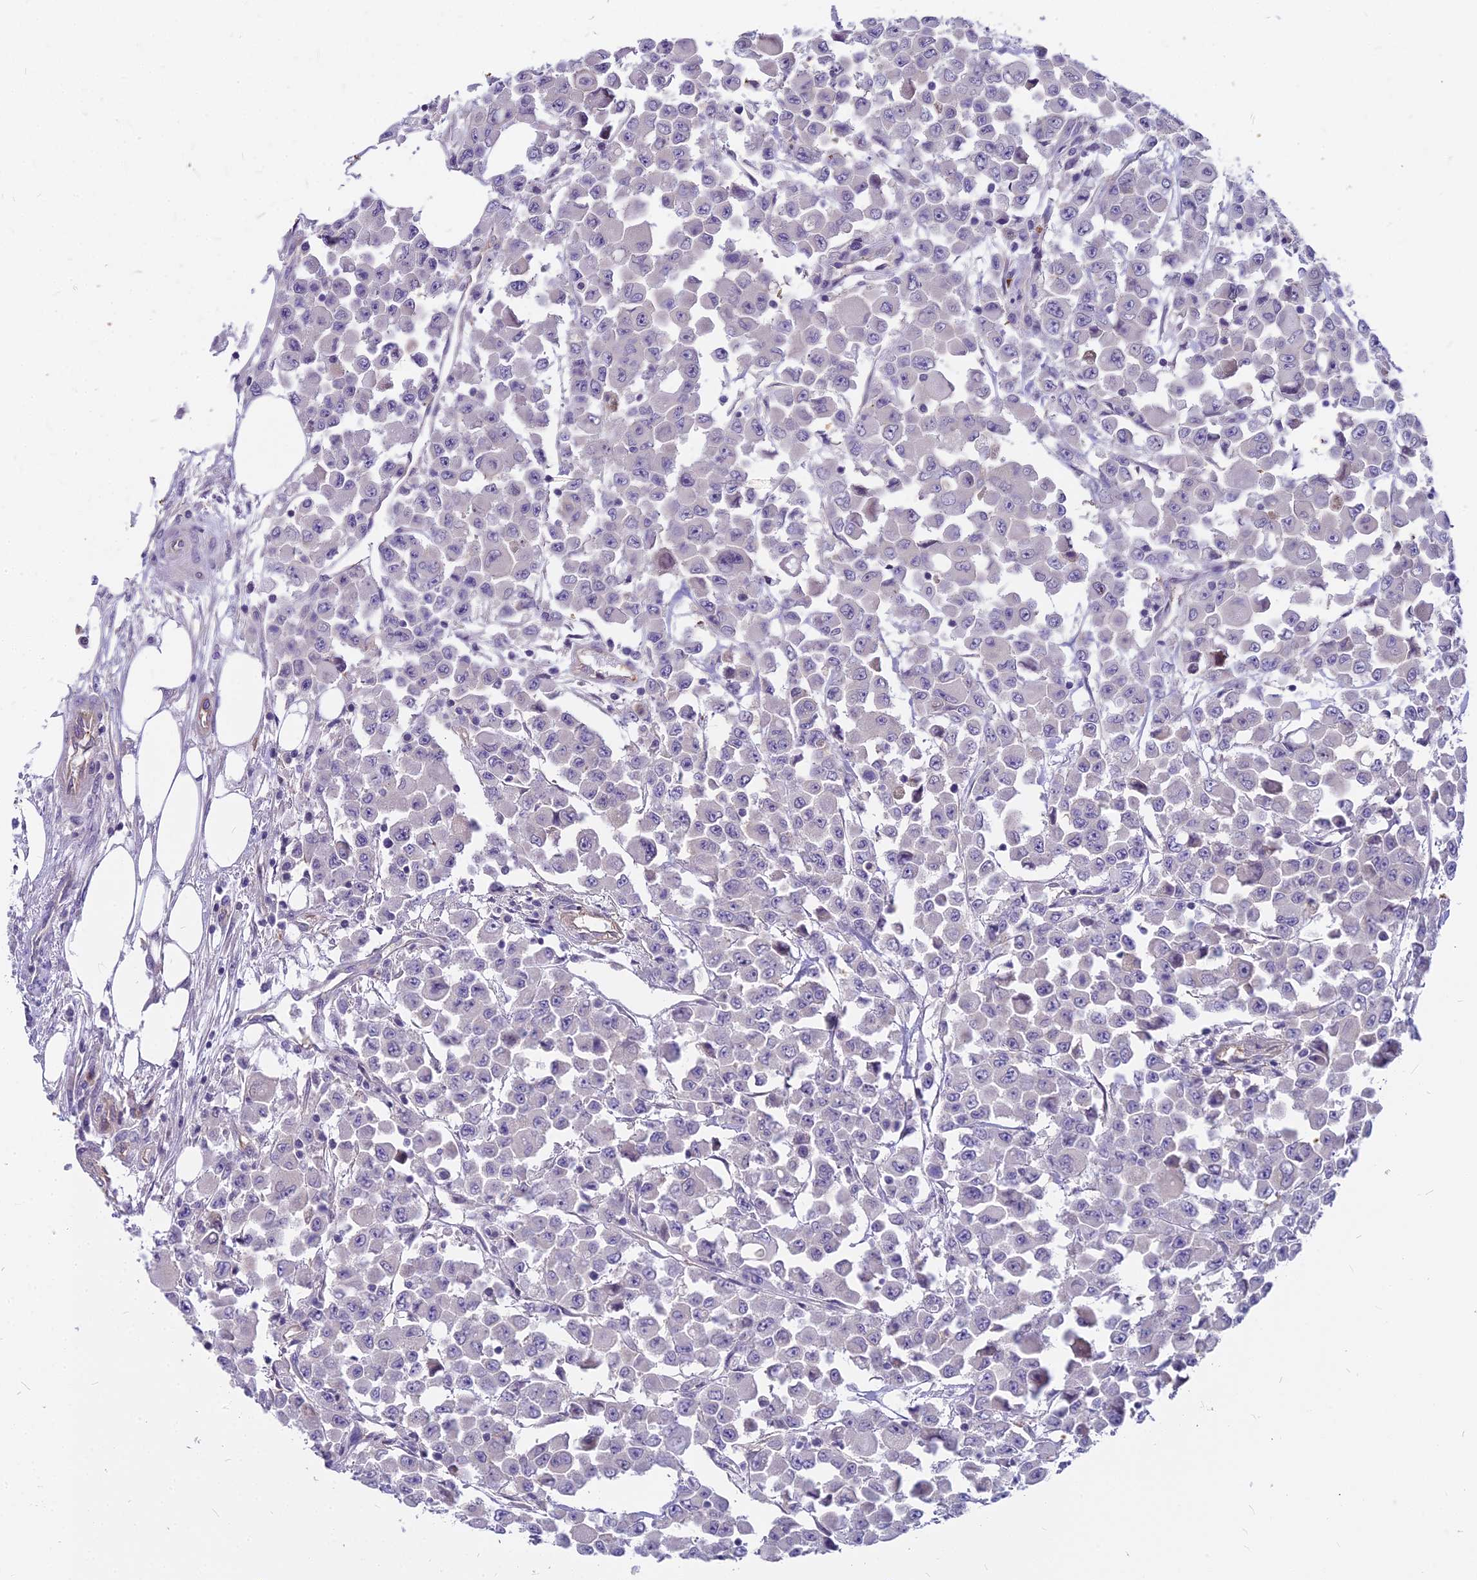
{"staining": {"intensity": "negative", "quantity": "none", "location": "none"}, "tissue": "colorectal cancer", "cell_type": "Tumor cells", "image_type": "cancer", "snomed": [{"axis": "morphology", "description": "Adenocarcinoma, NOS"}, {"axis": "topography", "description": "Colon"}], "caption": "Immunohistochemical staining of adenocarcinoma (colorectal) shows no significant expression in tumor cells.", "gene": "HLA-DOA", "patient": {"sex": "male", "age": 51}}